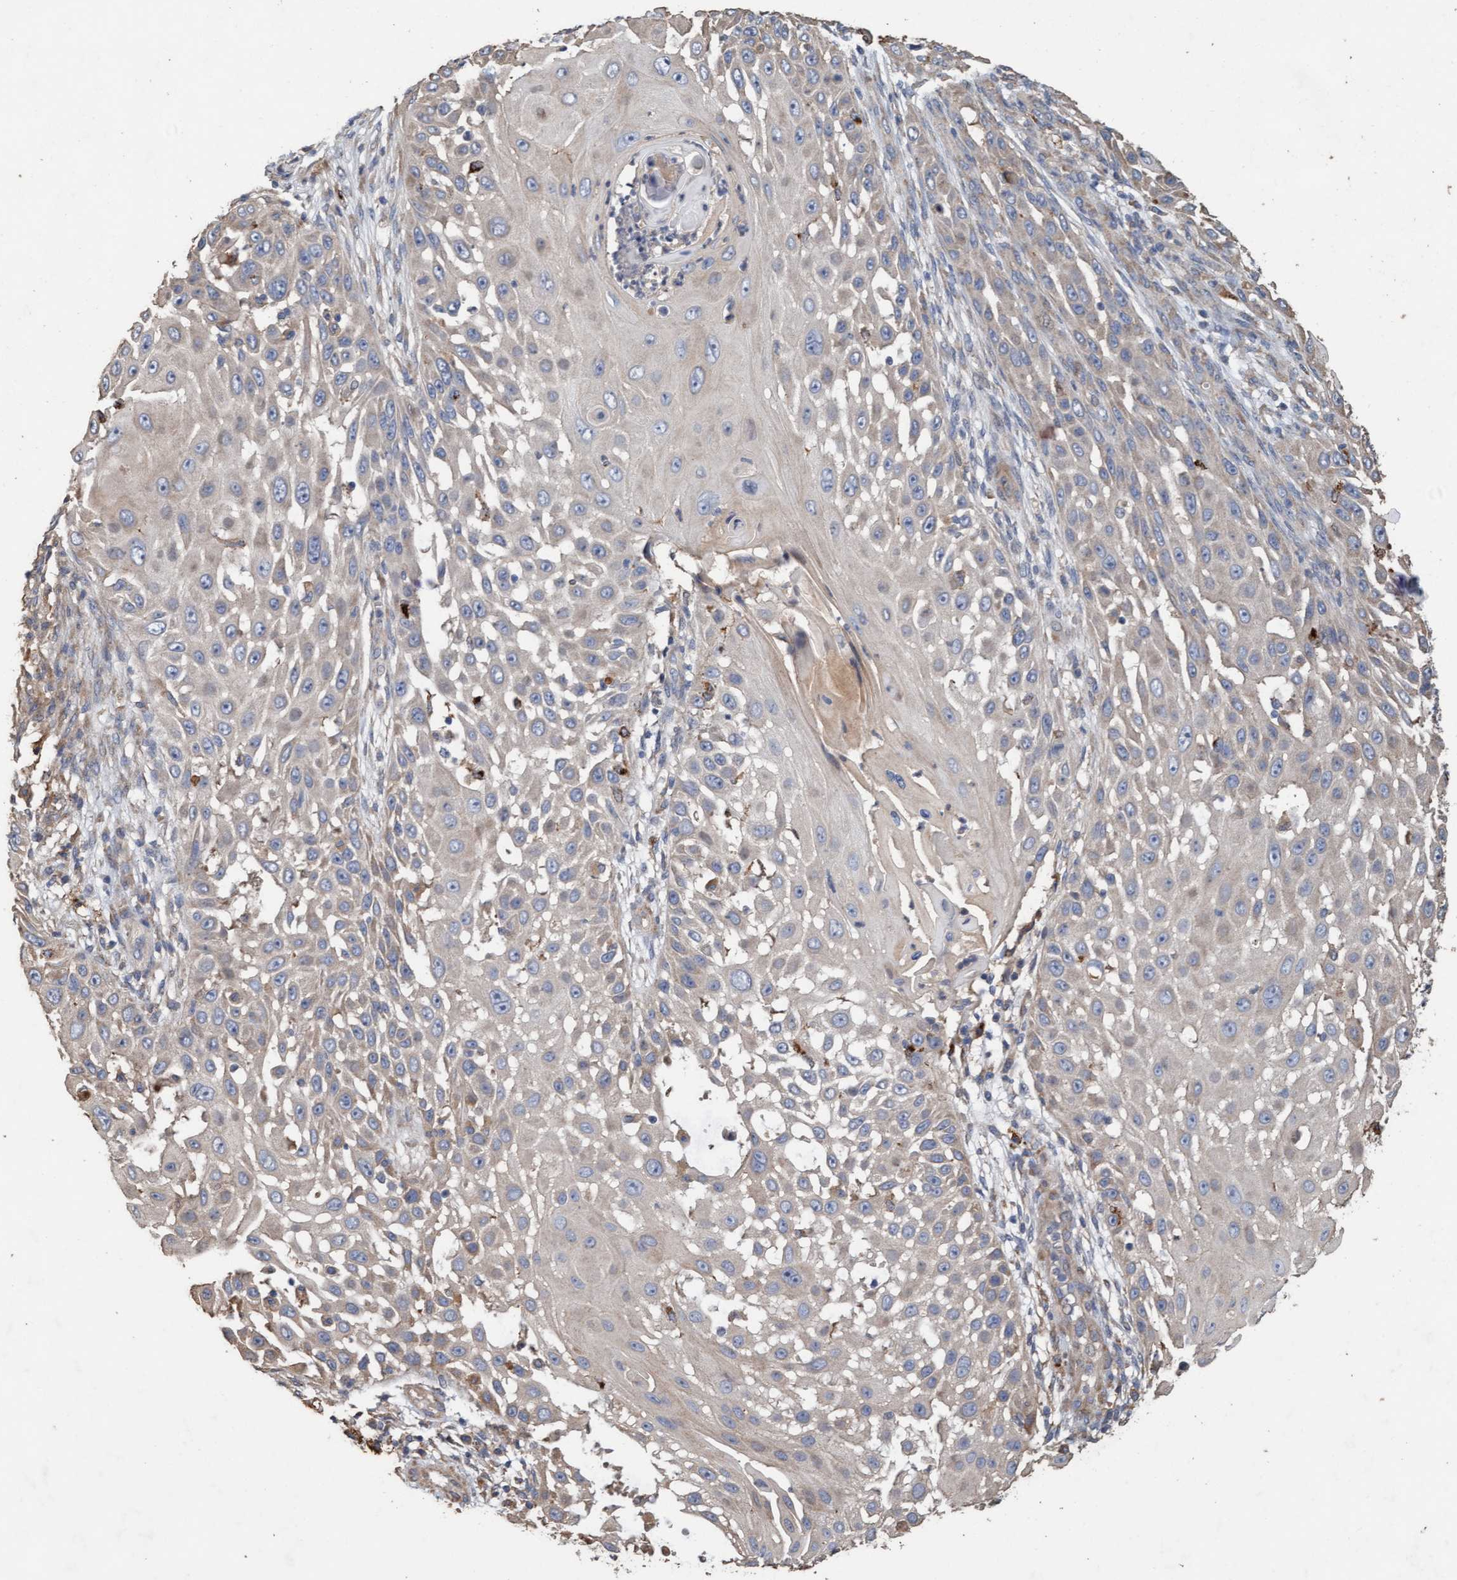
{"staining": {"intensity": "negative", "quantity": "none", "location": "none"}, "tissue": "skin cancer", "cell_type": "Tumor cells", "image_type": "cancer", "snomed": [{"axis": "morphology", "description": "Squamous cell carcinoma, NOS"}, {"axis": "topography", "description": "Skin"}], "caption": "A photomicrograph of human squamous cell carcinoma (skin) is negative for staining in tumor cells.", "gene": "LONRF1", "patient": {"sex": "female", "age": 44}}